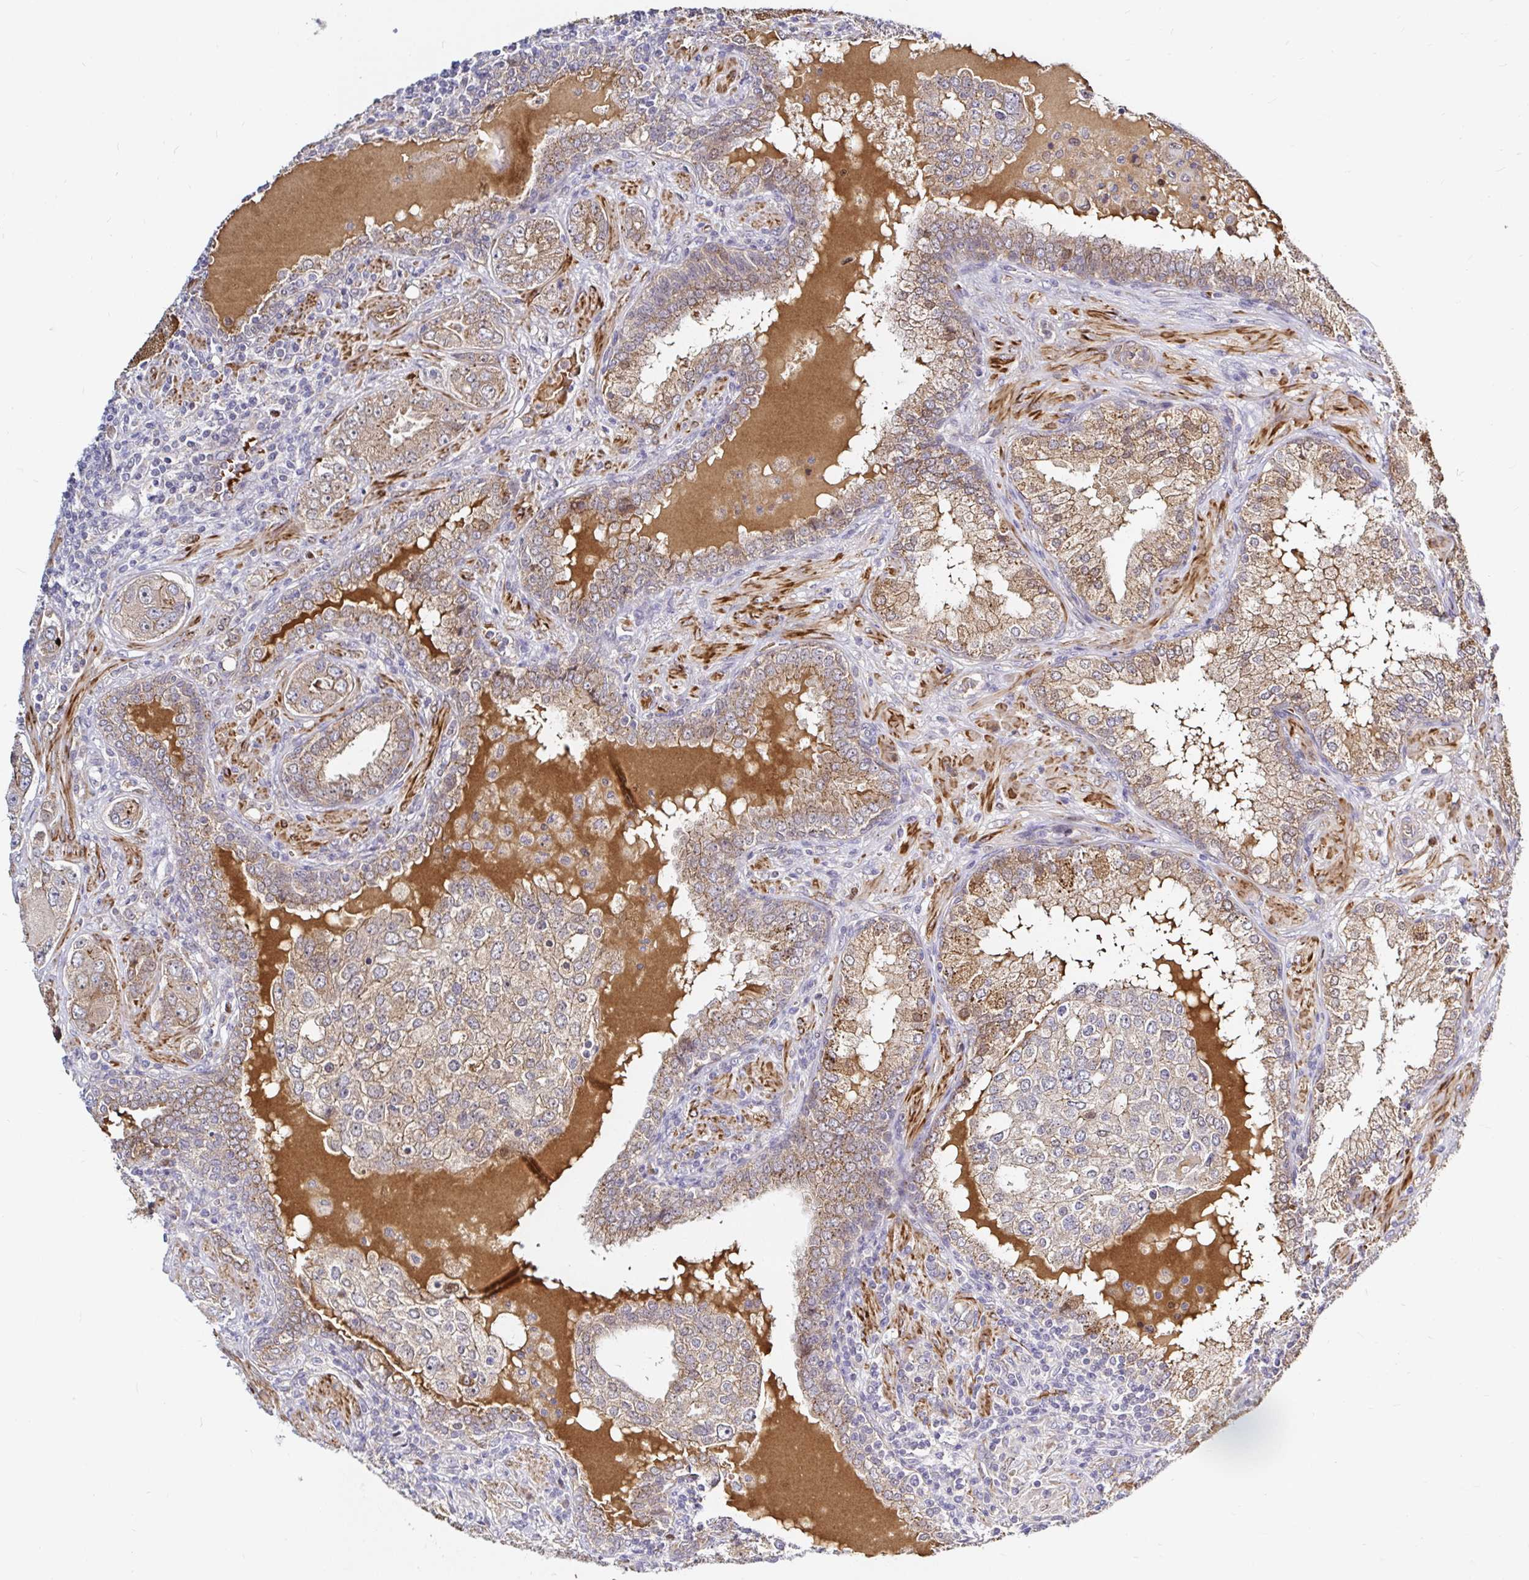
{"staining": {"intensity": "moderate", "quantity": ">75%", "location": "cytoplasmic/membranous"}, "tissue": "prostate cancer", "cell_type": "Tumor cells", "image_type": "cancer", "snomed": [{"axis": "morphology", "description": "Adenocarcinoma, High grade"}, {"axis": "topography", "description": "Prostate"}], "caption": "Protein expression analysis of prostate adenocarcinoma (high-grade) exhibits moderate cytoplasmic/membranous expression in about >75% of tumor cells. Using DAB (brown) and hematoxylin (blue) stains, captured at high magnification using brightfield microscopy.", "gene": "ARHGEF37", "patient": {"sex": "male", "age": 60}}